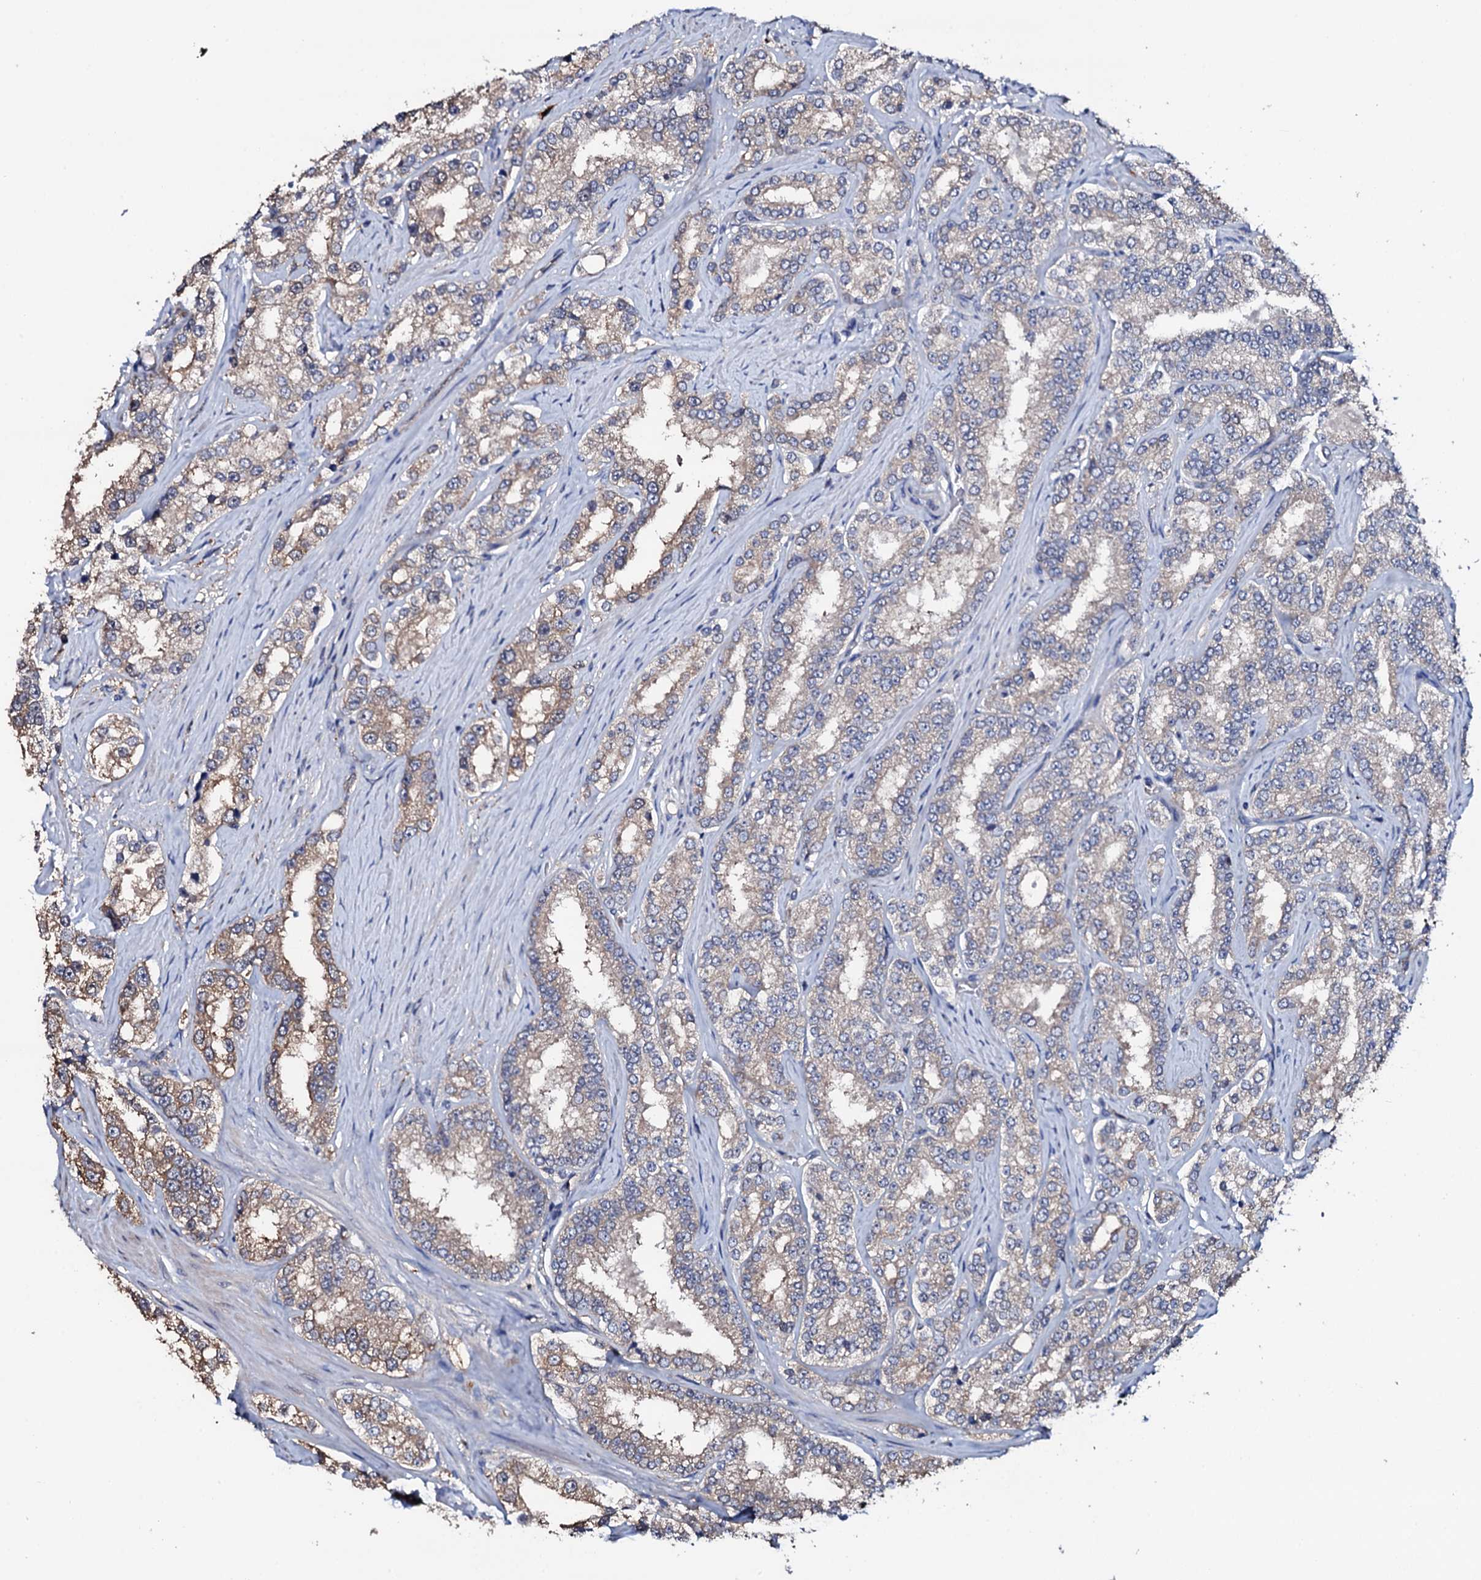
{"staining": {"intensity": "weak", "quantity": ">75%", "location": "cytoplasmic/membranous"}, "tissue": "prostate cancer", "cell_type": "Tumor cells", "image_type": "cancer", "snomed": [{"axis": "morphology", "description": "Normal tissue, NOS"}, {"axis": "morphology", "description": "Adenocarcinoma, High grade"}, {"axis": "topography", "description": "Prostate"}], "caption": "High-grade adenocarcinoma (prostate) stained for a protein (brown) displays weak cytoplasmic/membranous positive positivity in about >75% of tumor cells.", "gene": "TCAF2", "patient": {"sex": "male", "age": 83}}